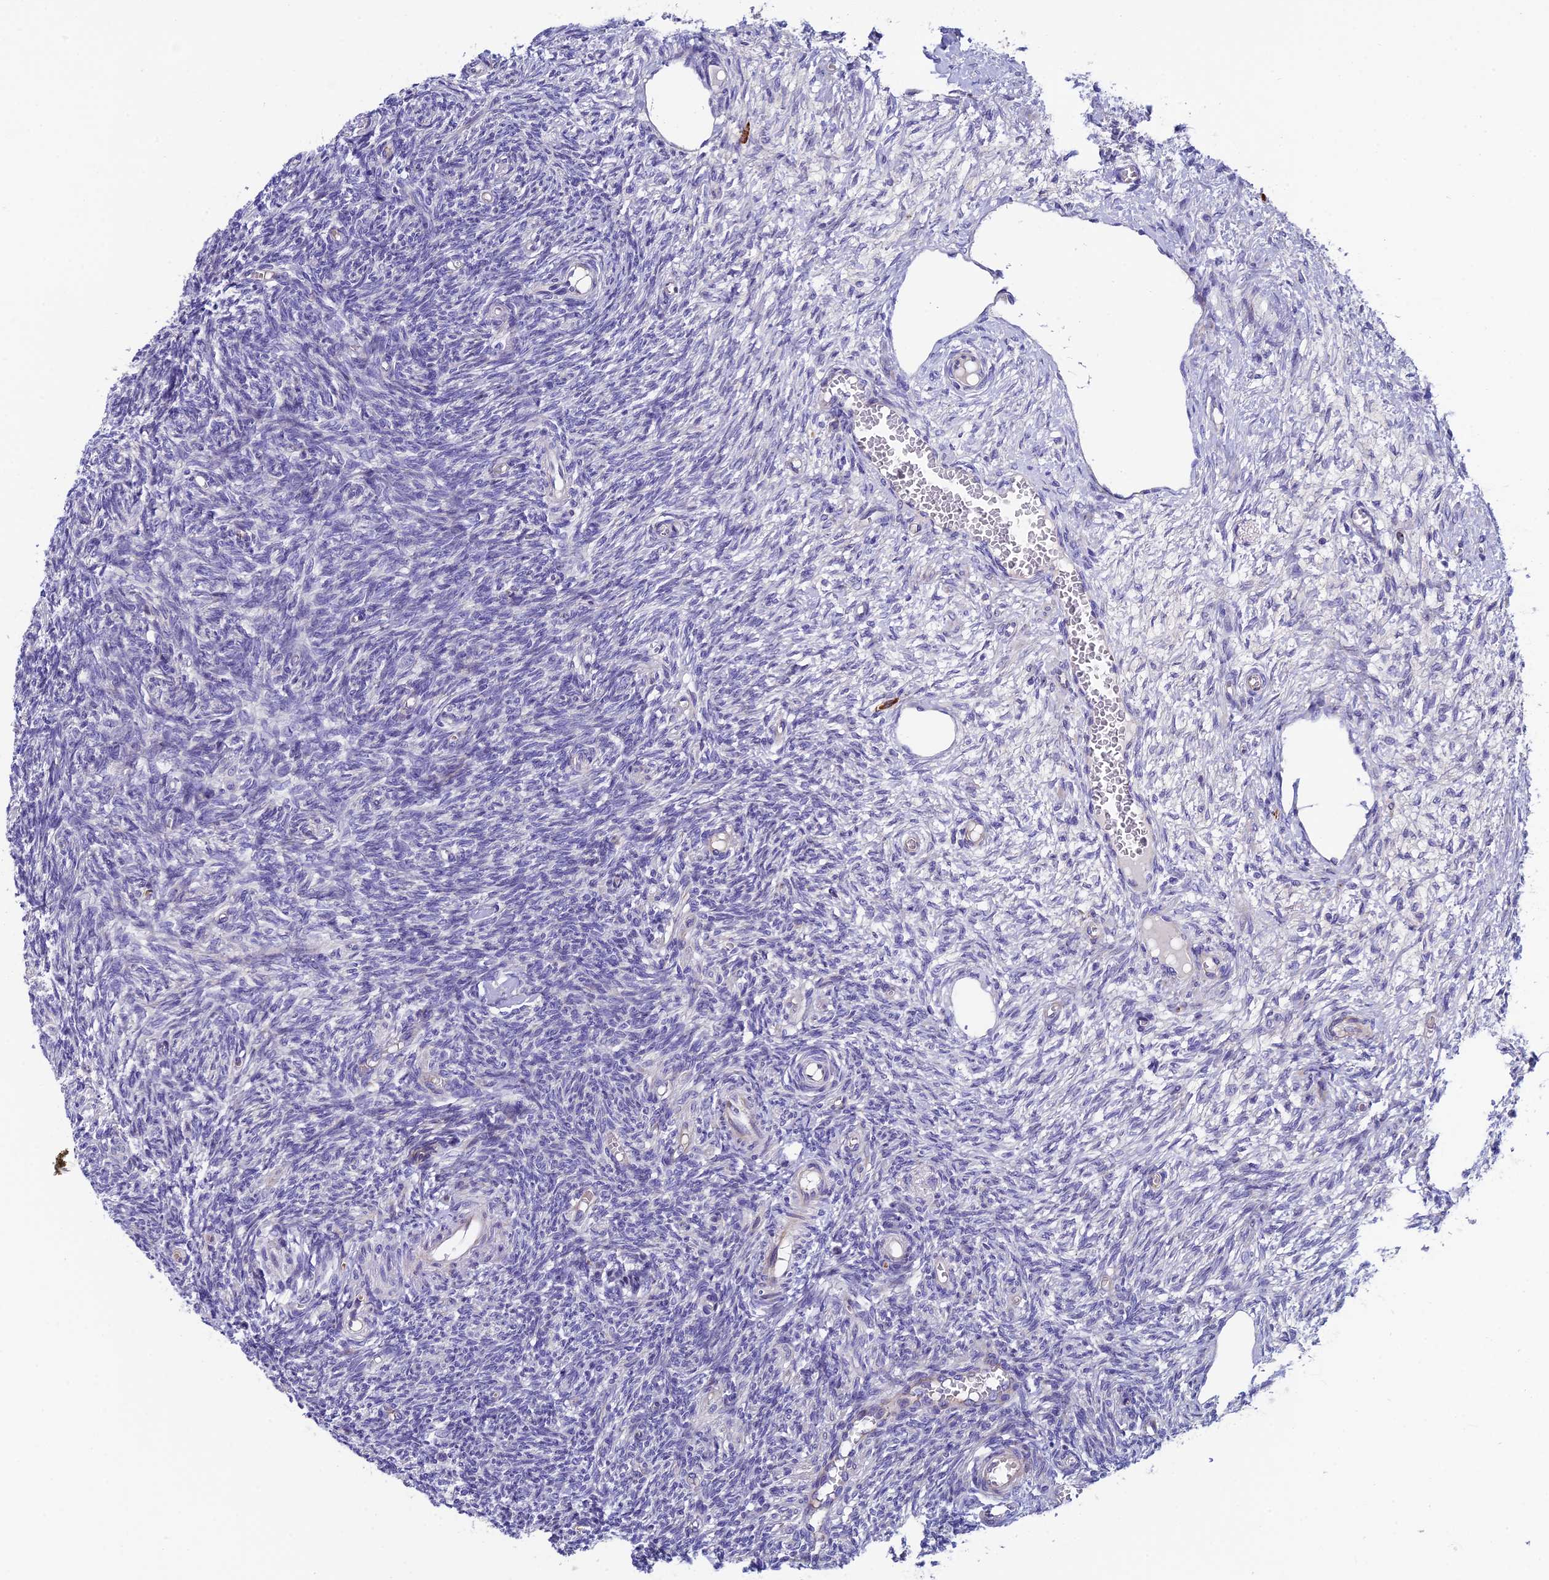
{"staining": {"intensity": "negative", "quantity": "none", "location": "none"}, "tissue": "ovary", "cell_type": "Follicle cells", "image_type": "normal", "snomed": [{"axis": "morphology", "description": "Normal tissue, NOS"}, {"axis": "topography", "description": "Ovary"}], "caption": "The IHC image has no significant expression in follicle cells of ovary. The staining was performed using DAB (3,3'-diaminobenzidine) to visualize the protein expression in brown, while the nuclei were stained in blue with hematoxylin (Magnification: 20x).", "gene": "MACIR", "patient": {"sex": "female", "age": 27}}